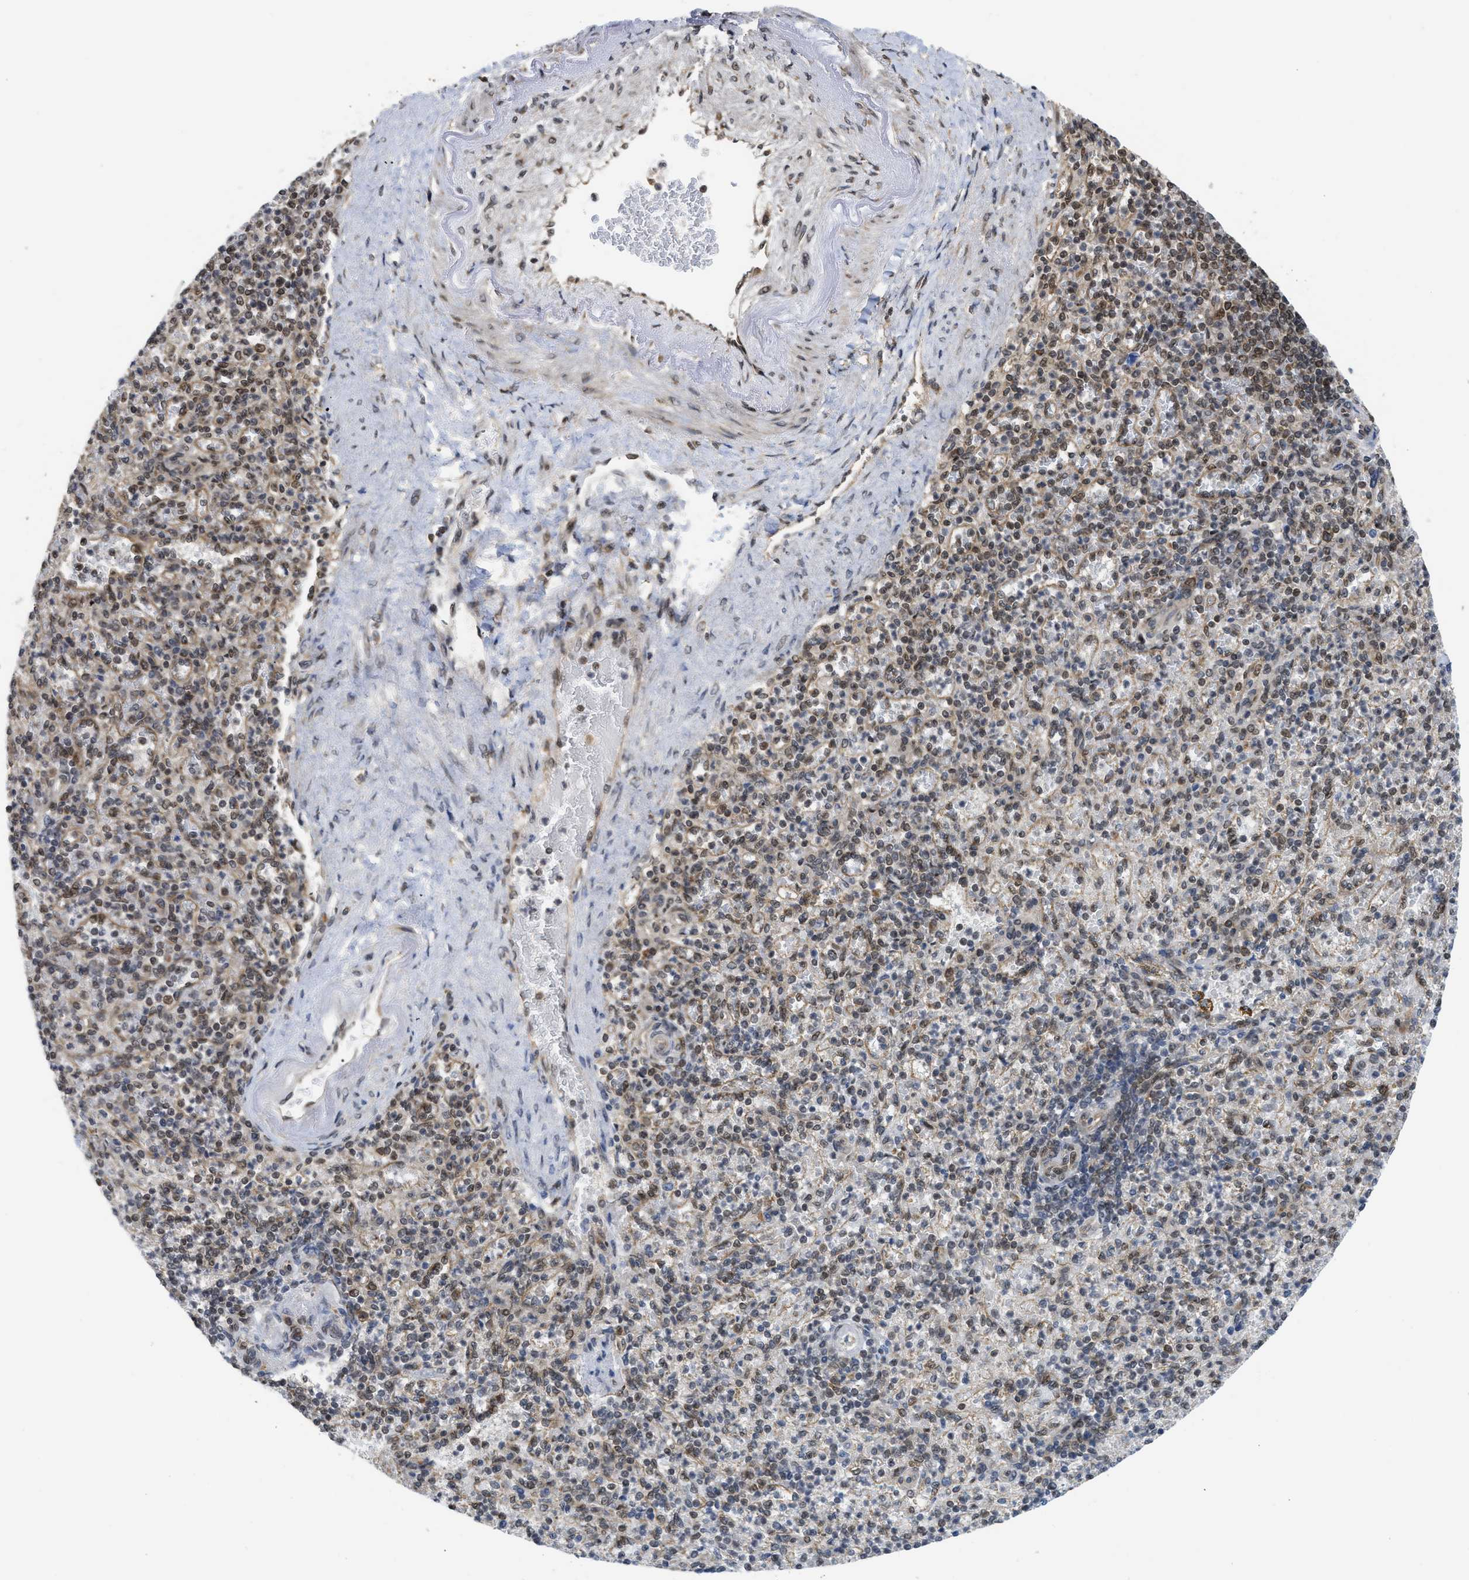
{"staining": {"intensity": "moderate", "quantity": "25%-75%", "location": "nuclear"}, "tissue": "spleen", "cell_type": "Cells in red pulp", "image_type": "normal", "snomed": [{"axis": "morphology", "description": "Normal tissue, NOS"}, {"axis": "topography", "description": "Spleen"}], "caption": "IHC of unremarkable human spleen demonstrates medium levels of moderate nuclear staining in about 25%-75% of cells in red pulp.", "gene": "TACC1", "patient": {"sex": "female", "age": 74}}